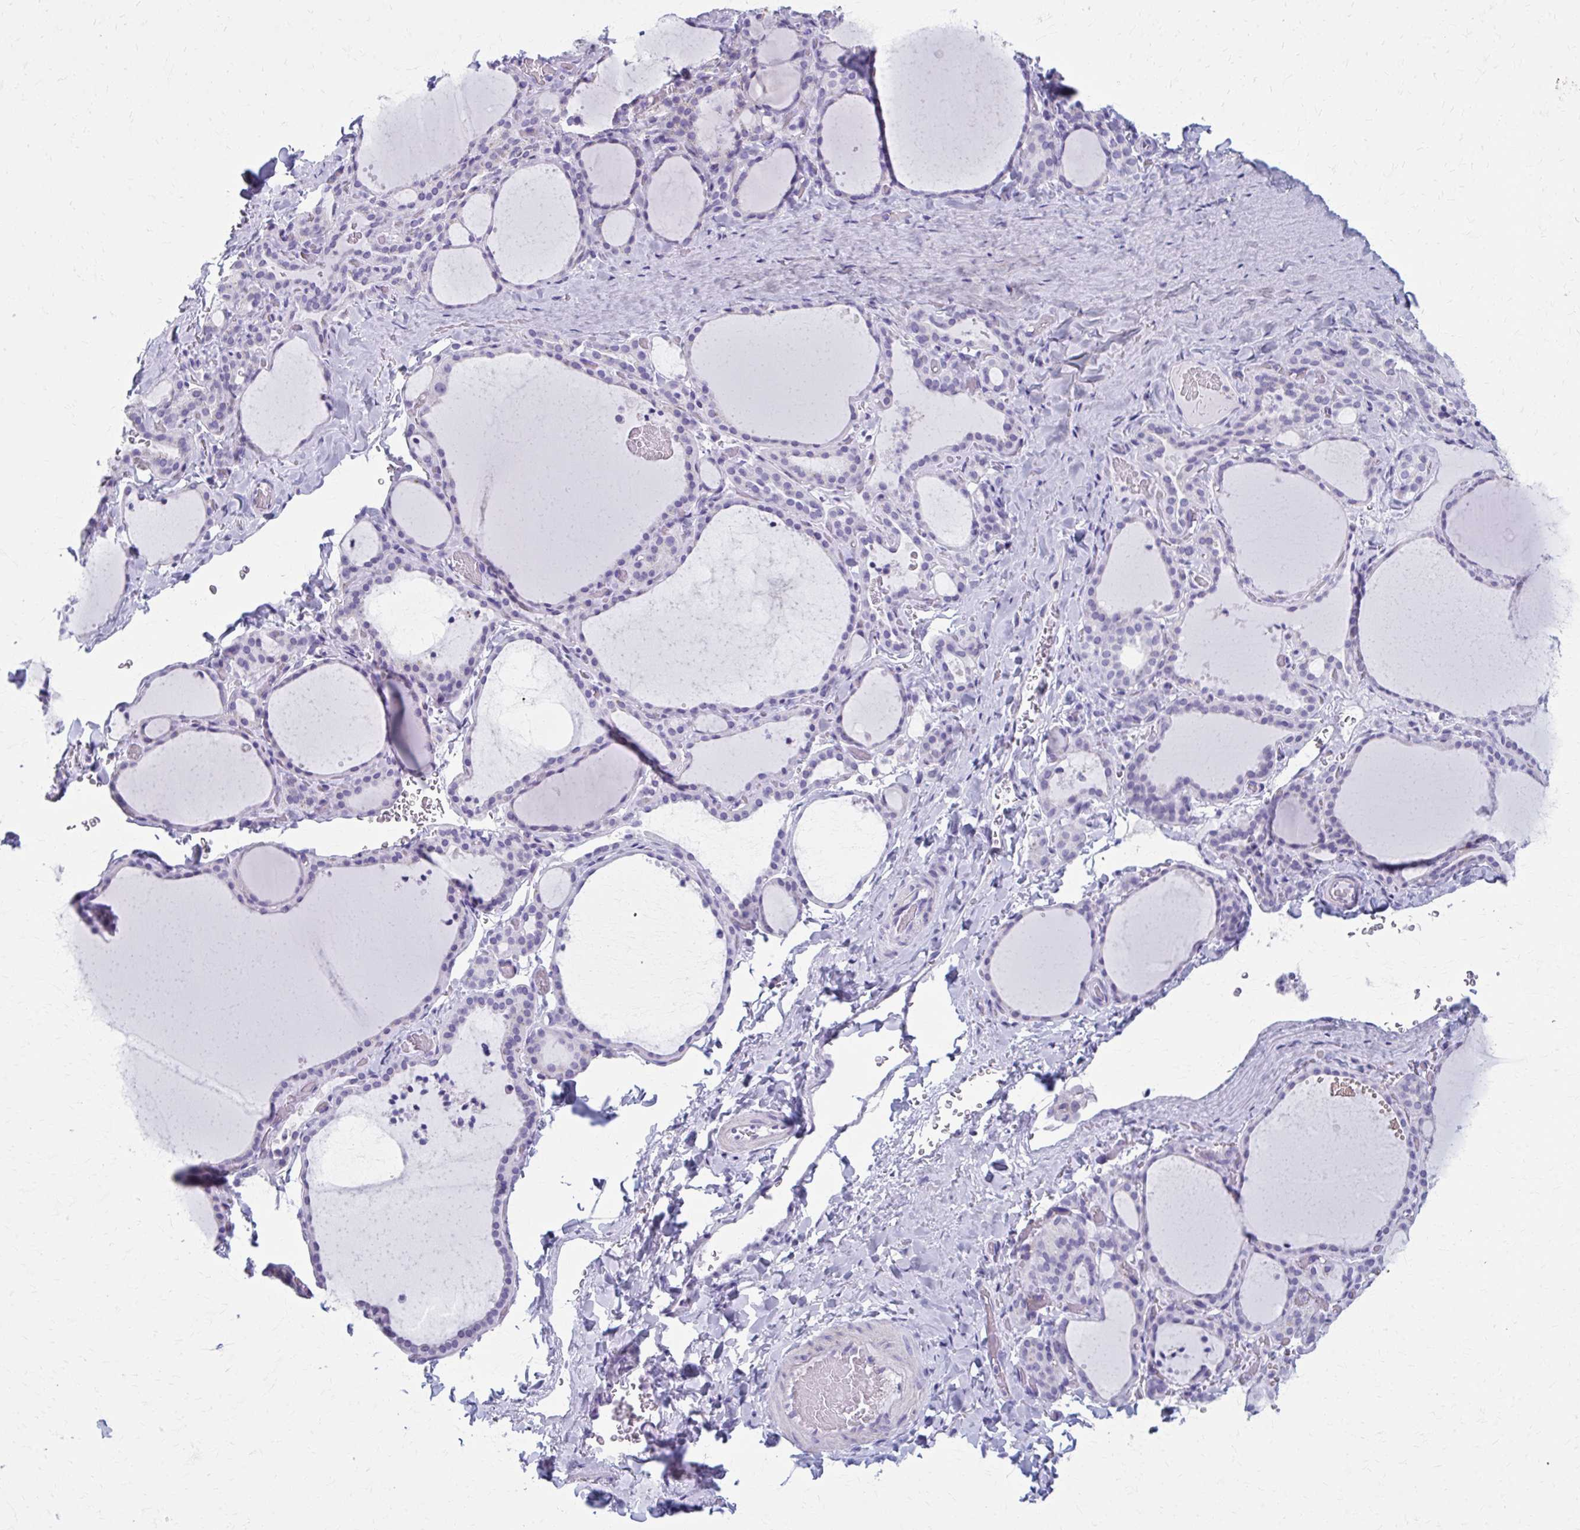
{"staining": {"intensity": "negative", "quantity": "none", "location": "none"}, "tissue": "thyroid gland", "cell_type": "Glandular cells", "image_type": "normal", "snomed": [{"axis": "morphology", "description": "Normal tissue, NOS"}, {"axis": "topography", "description": "Thyroid gland"}], "caption": "This is a image of immunohistochemistry (IHC) staining of normal thyroid gland, which shows no expression in glandular cells.", "gene": "MPLKIP", "patient": {"sex": "female", "age": 22}}